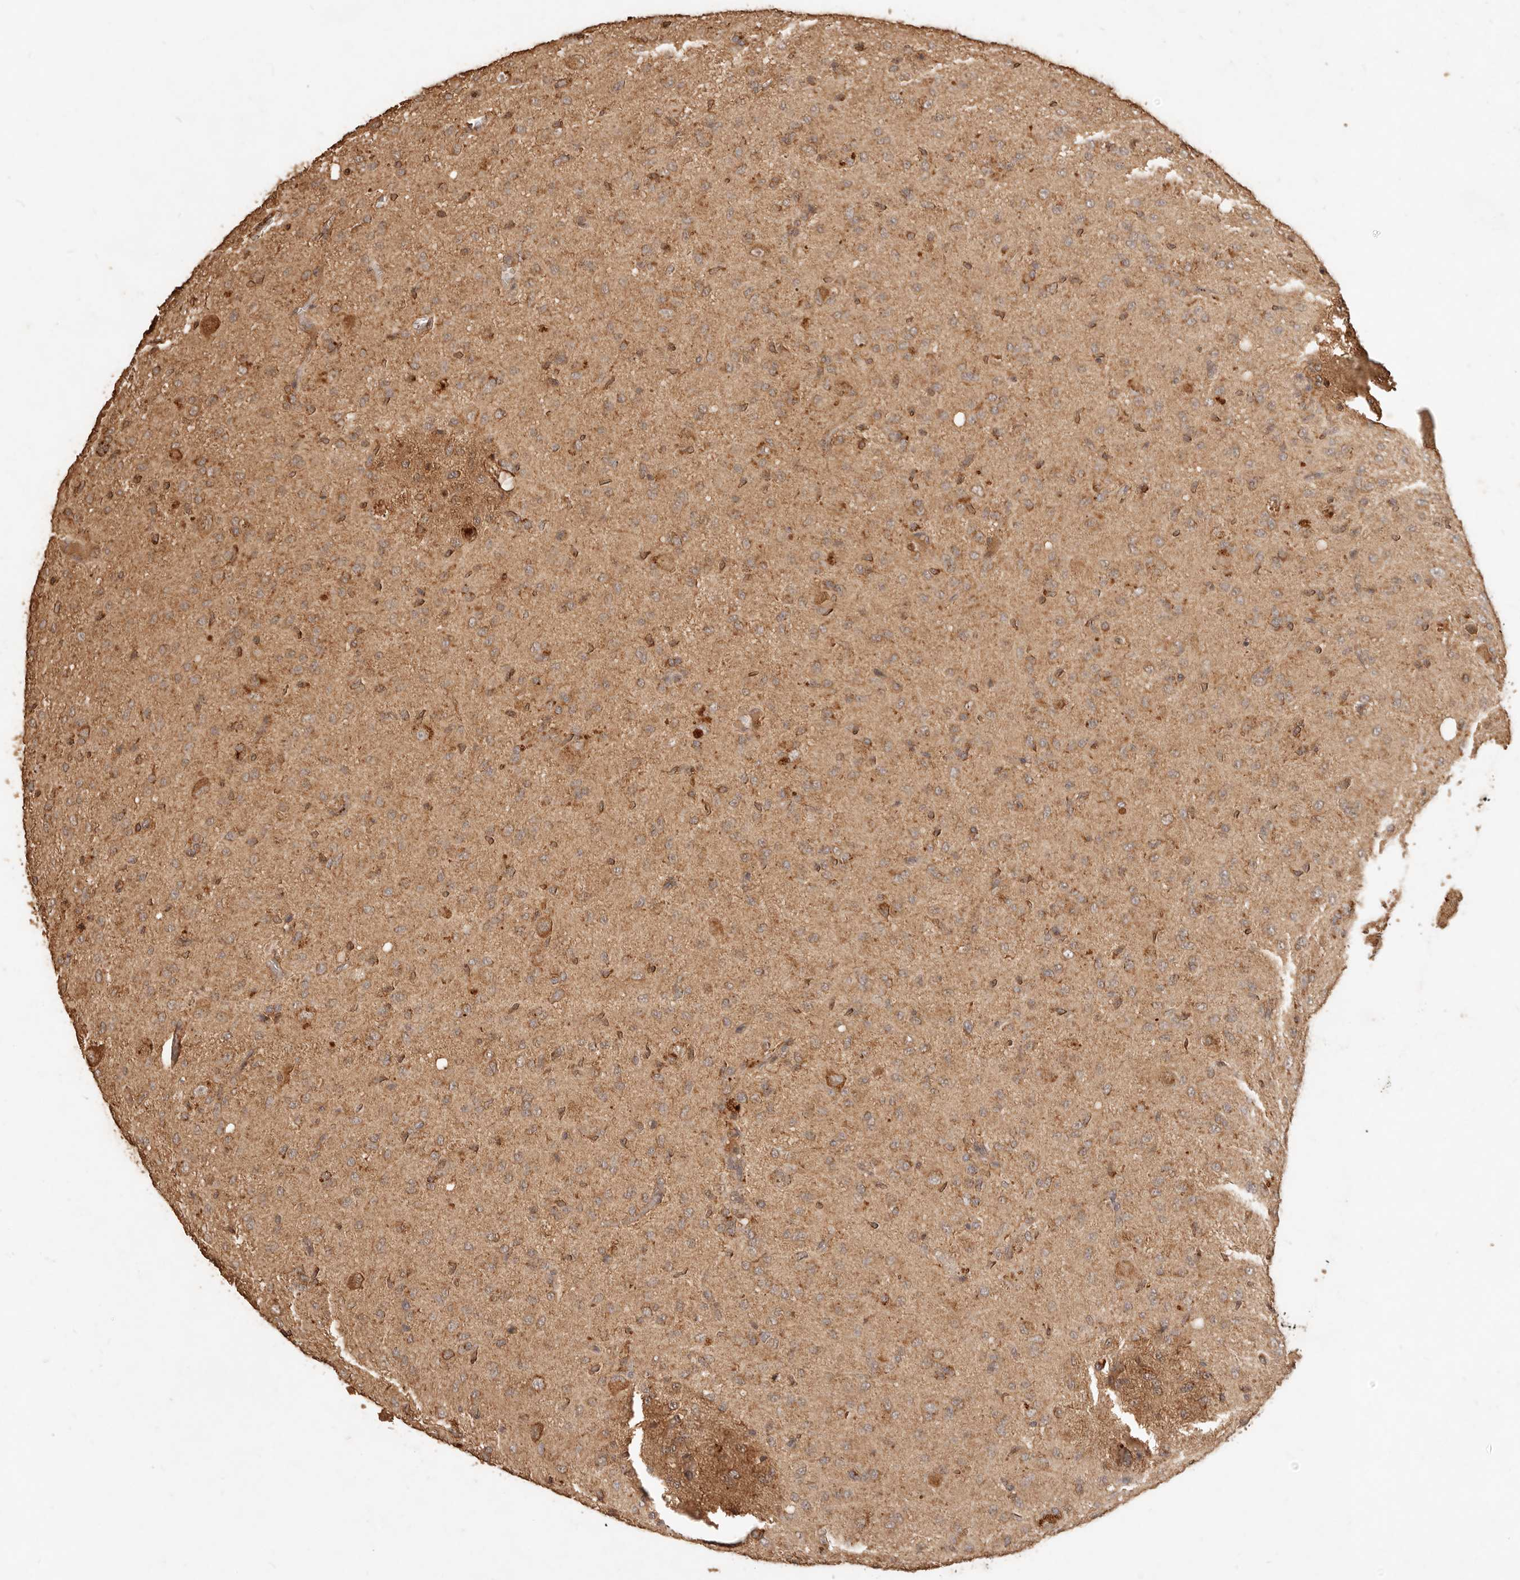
{"staining": {"intensity": "moderate", "quantity": ">75%", "location": "cytoplasmic/membranous"}, "tissue": "glioma", "cell_type": "Tumor cells", "image_type": "cancer", "snomed": [{"axis": "morphology", "description": "Glioma, malignant, High grade"}, {"axis": "topography", "description": "Brain"}], "caption": "Immunohistochemical staining of human malignant glioma (high-grade) exhibits medium levels of moderate cytoplasmic/membranous protein positivity in about >75% of tumor cells. (DAB (3,3'-diaminobenzidine) = brown stain, brightfield microscopy at high magnification).", "gene": "FAM180B", "patient": {"sex": "female", "age": 59}}